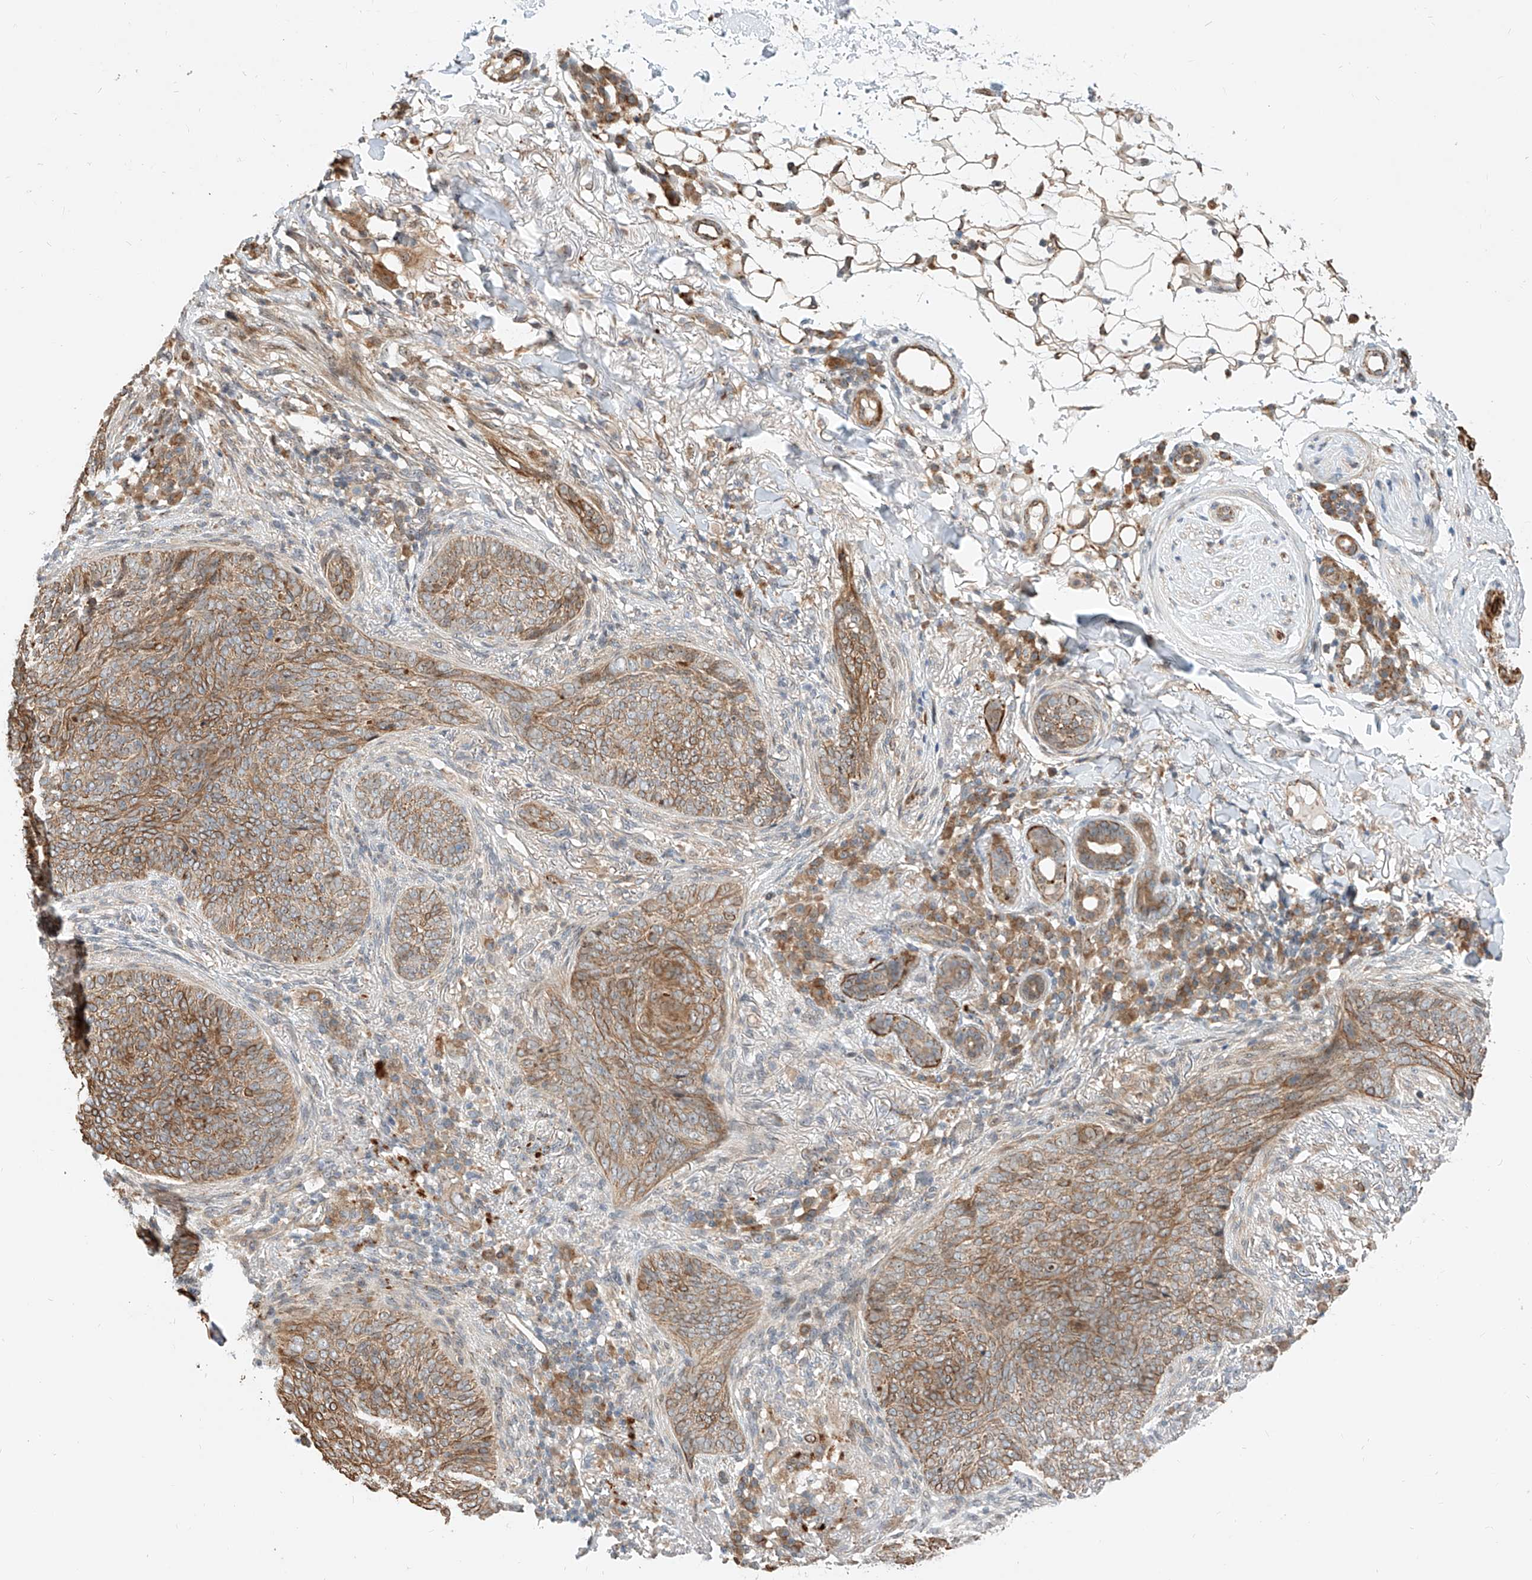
{"staining": {"intensity": "moderate", "quantity": ">75%", "location": "cytoplasmic/membranous"}, "tissue": "skin cancer", "cell_type": "Tumor cells", "image_type": "cancer", "snomed": [{"axis": "morphology", "description": "Basal cell carcinoma"}, {"axis": "topography", "description": "Skin"}], "caption": "A micrograph of human skin basal cell carcinoma stained for a protein displays moderate cytoplasmic/membranous brown staining in tumor cells. Ihc stains the protein of interest in brown and the nuclei are stained blue.", "gene": "CPAMD8", "patient": {"sex": "male", "age": 85}}